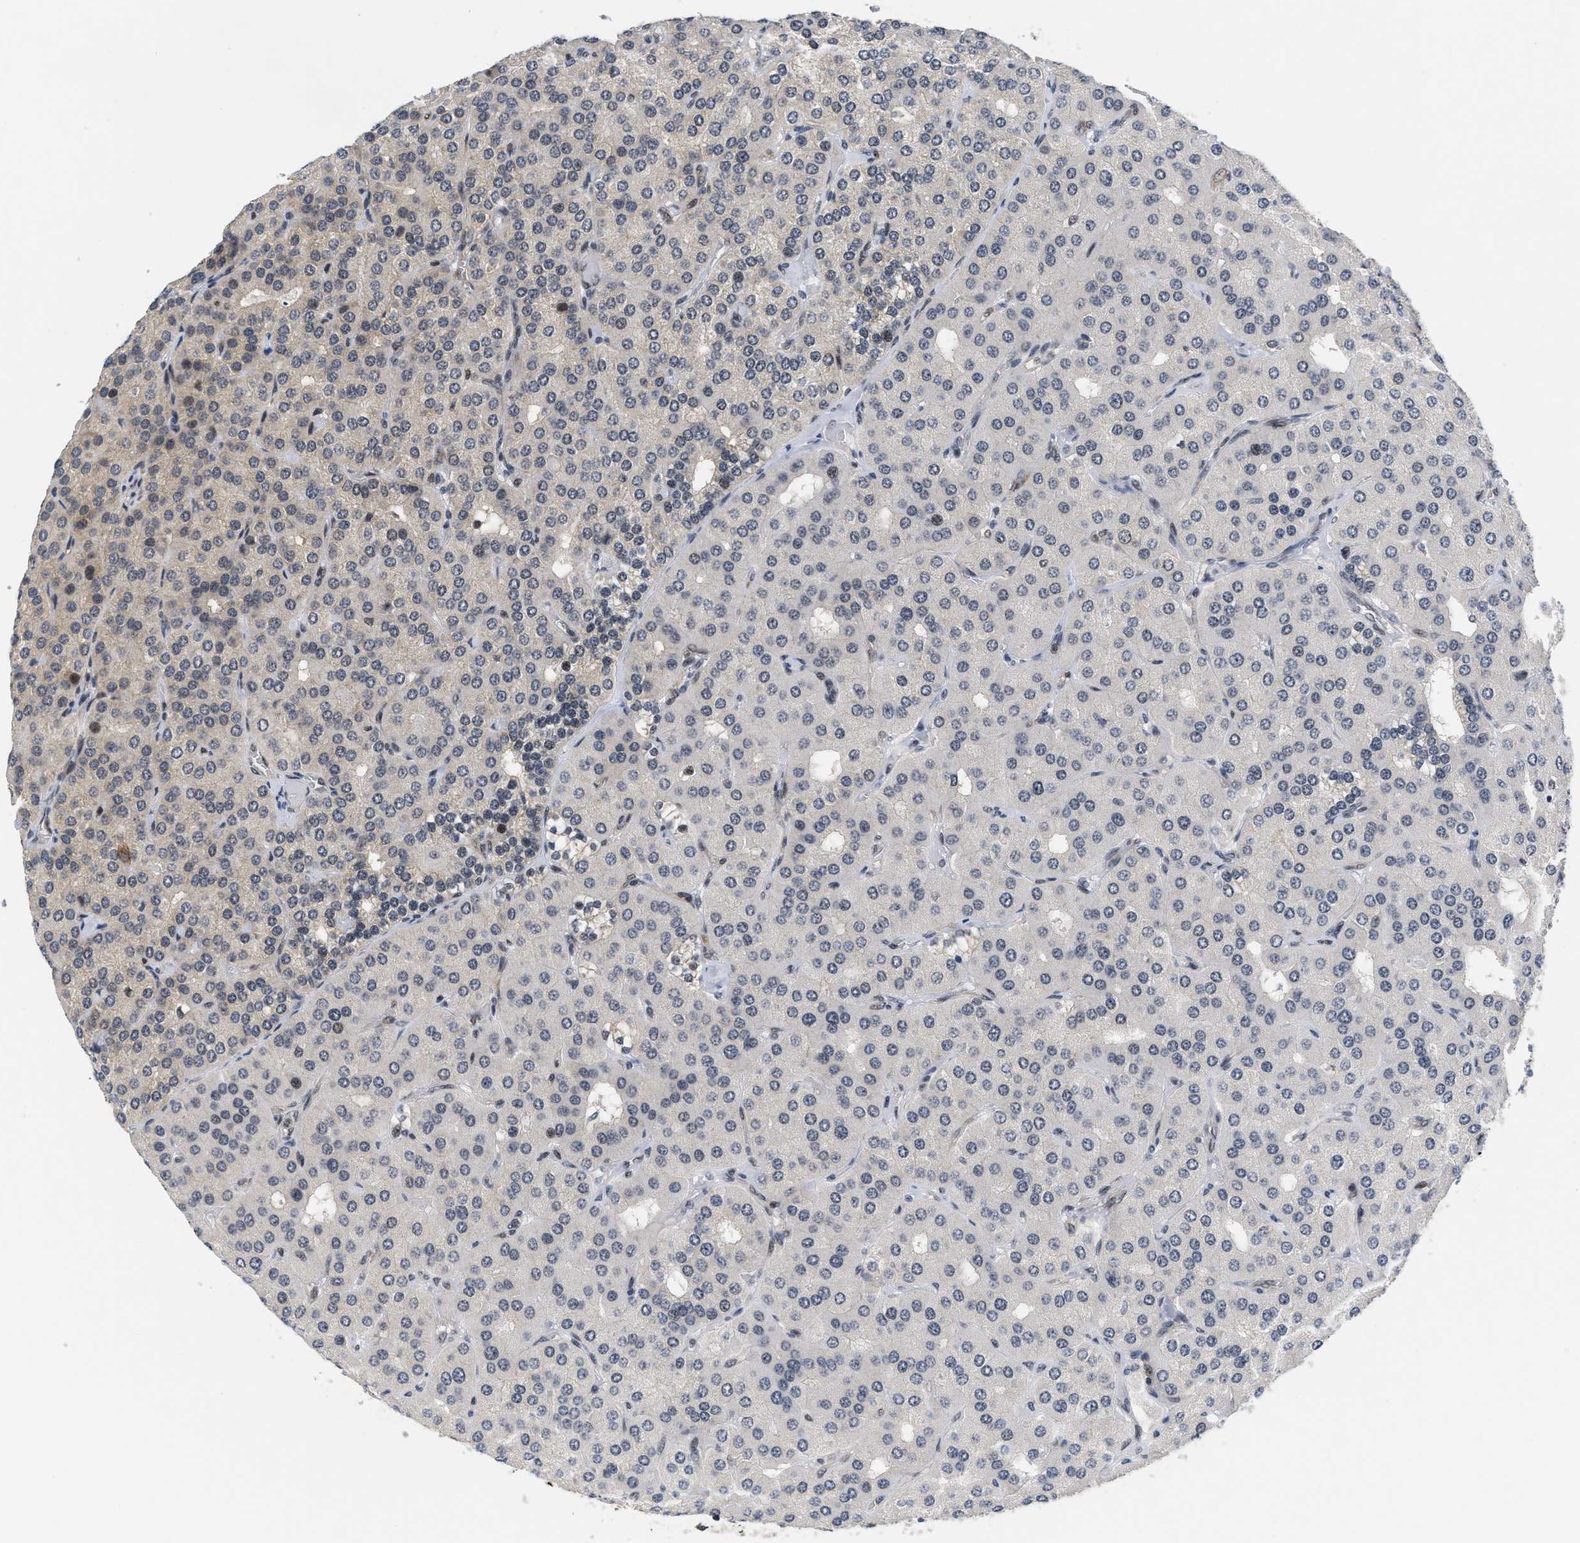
{"staining": {"intensity": "negative", "quantity": "none", "location": "none"}, "tissue": "parathyroid gland", "cell_type": "Glandular cells", "image_type": "normal", "snomed": [{"axis": "morphology", "description": "Normal tissue, NOS"}, {"axis": "morphology", "description": "Adenoma, NOS"}, {"axis": "topography", "description": "Parathyroid gland"}], "caption": "Immunohistochemistry histopathology image of unremarkable parathyroid gland: parathyroid gland stained with DAB reveals no significant protein positivity in glandular cells.", "gene": "HIF1A", "patient": {"sex": "female", "age": 86}}